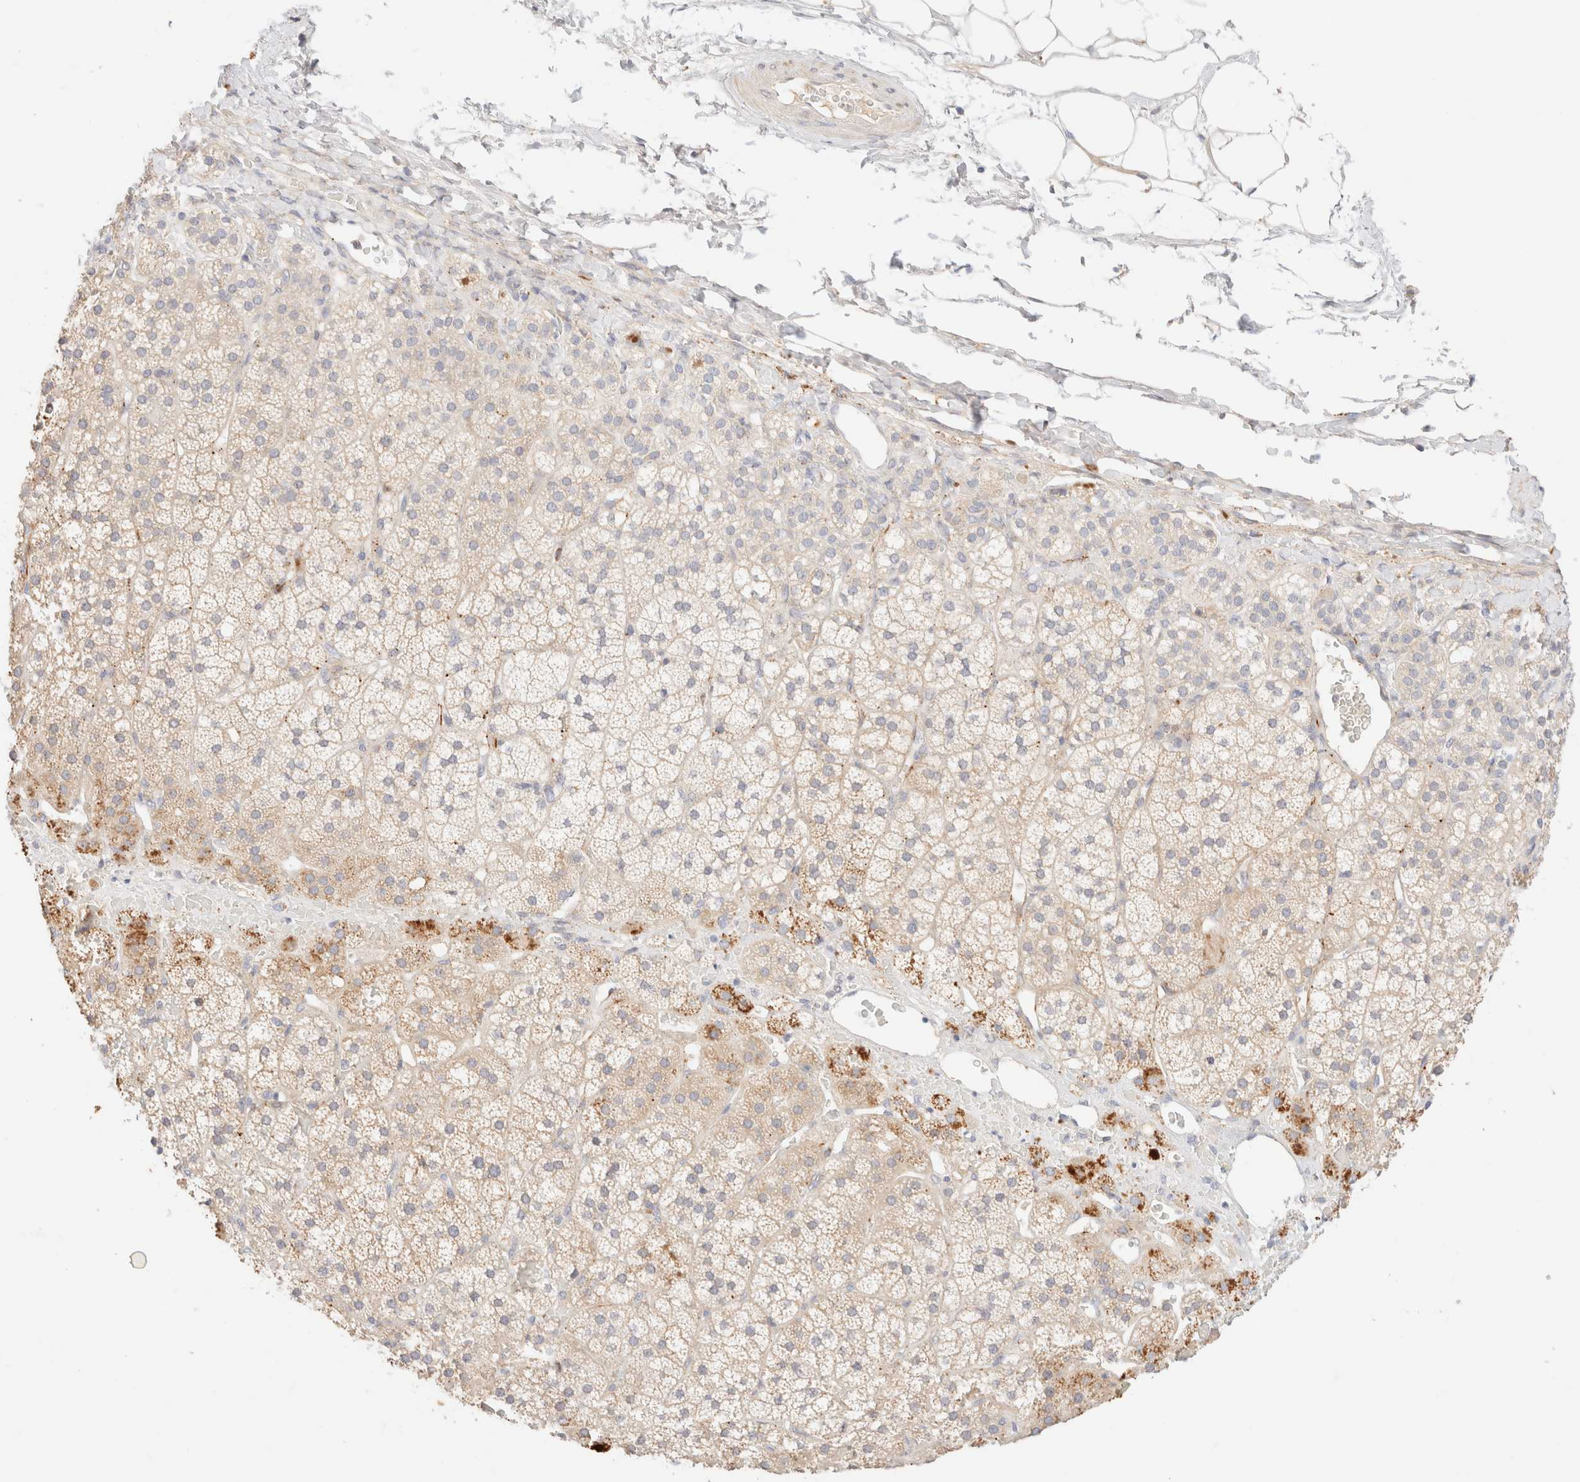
{"staining": {"intensity": "weak", "quantity": ">75%", "location": "cytoplasmic/membranous"}, "tissue": "adrenal gland", "cell_type": "Glandular cells", "image_type": "normal", "snomed": [{"axis": "morphology", "description": "Normal tissue, NOS"}, {"axis": "topography", "description": "Adrenal gland"}], "caption": "This is a micrograph of immunohistochemistry staining of unremarkable adrenal gland, which shows weak staining in the cytoplasmic/membranous of glandular cells.", "gene": "SNTB1", "patient": {"sex": "female", "age": 44}}